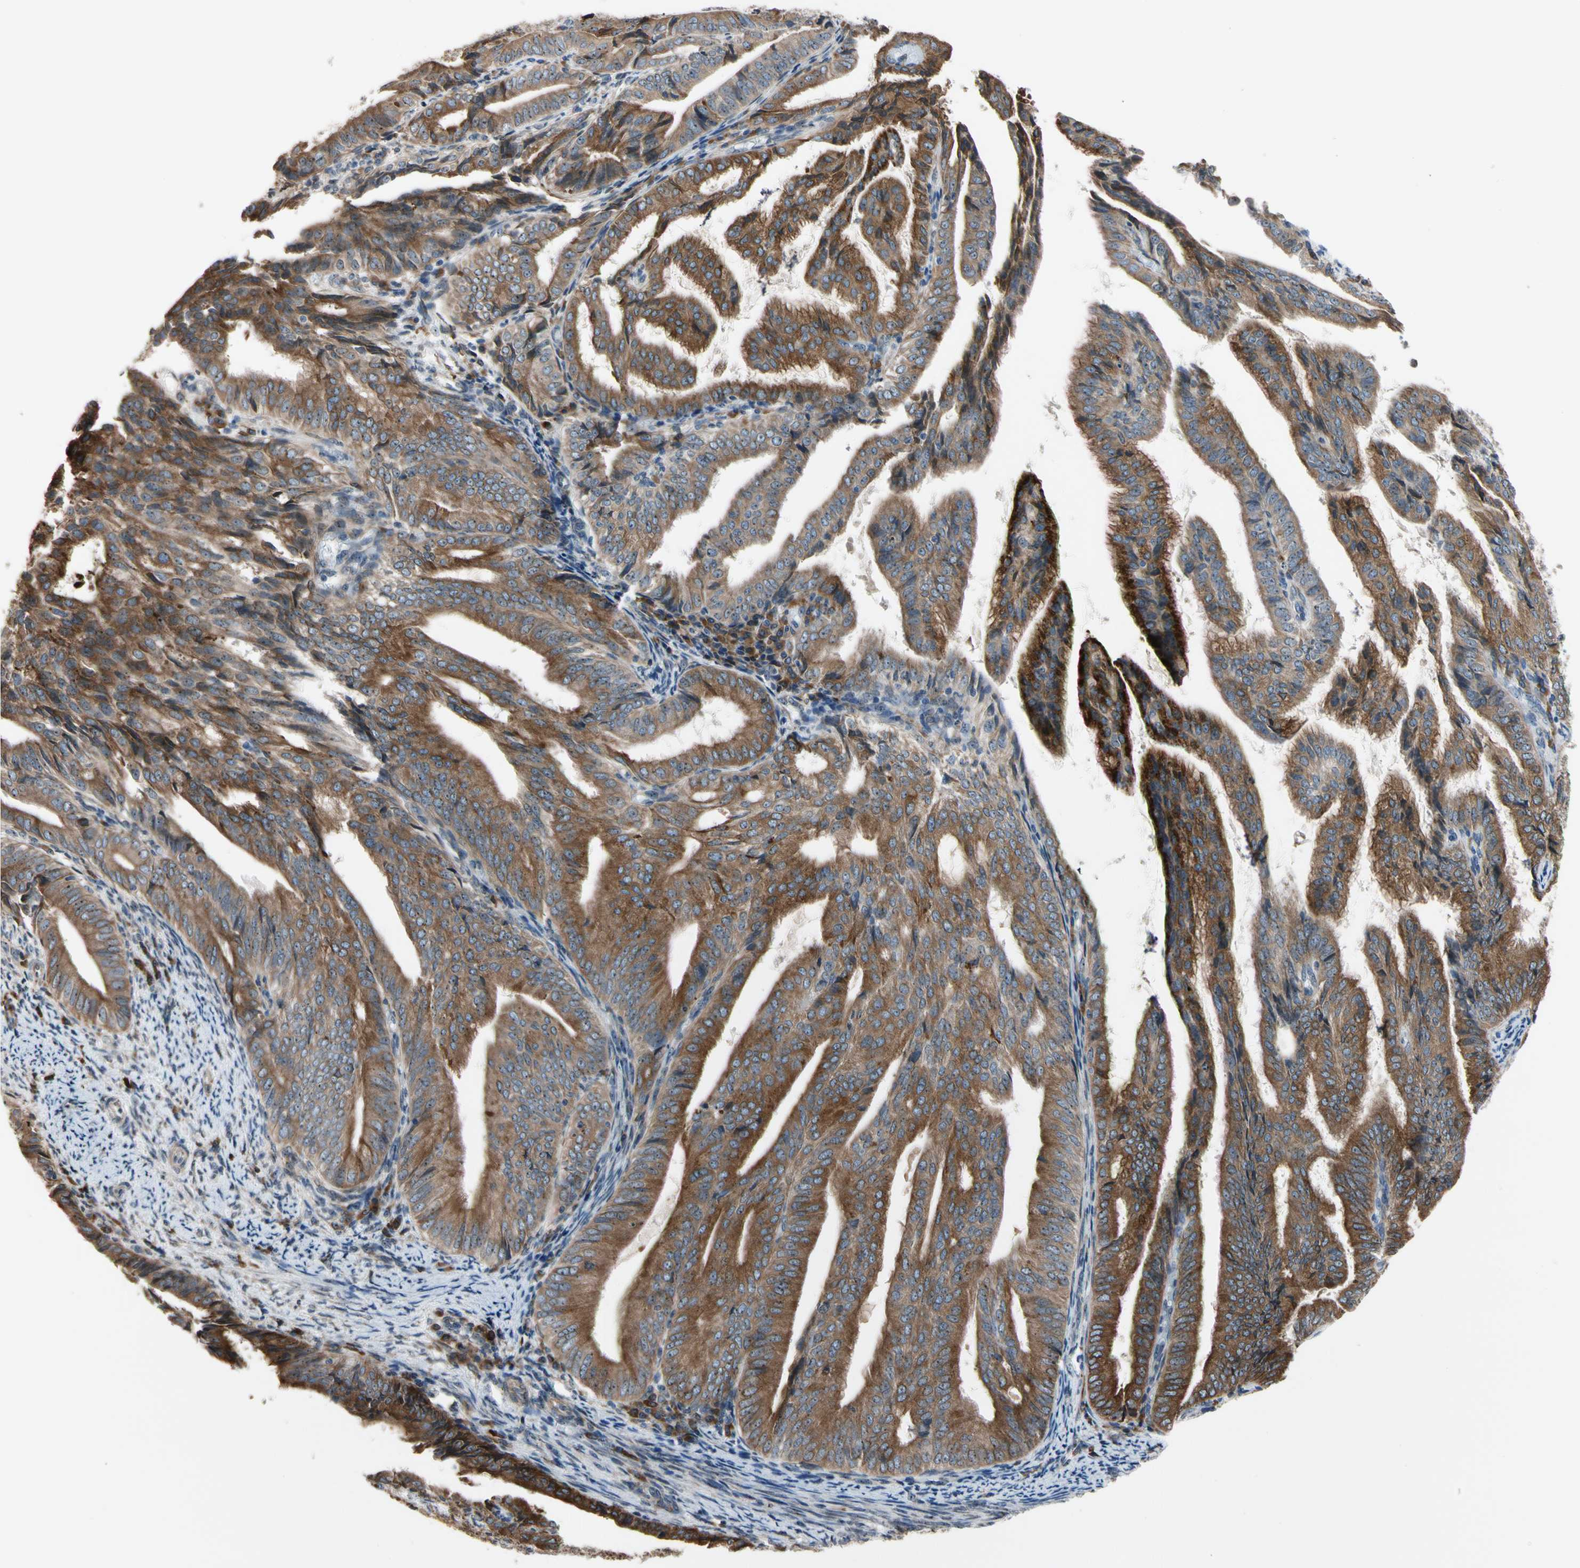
{"staining": {"intensity": "strong", "quantity": ">75%", "location": "cytoplasmic/membranous"}, "tissue": "endometrial cancer", "cell_type": "Tumor cells", "image_type": "cancer", "snomed": [{"axis": "morphology", "description": "Adenocarcinoma, NOS"}, {"axis": "topography", "description": "Endometrium"}], "caption": "Immunohistochemical staining of human adenocarcinoma (endometrial) shows strong cytoplasmic/membranous protein staining in about >75% of tumor cells.", "gene": "TMED7", "patient": {"sex": "female", "age": 58}}